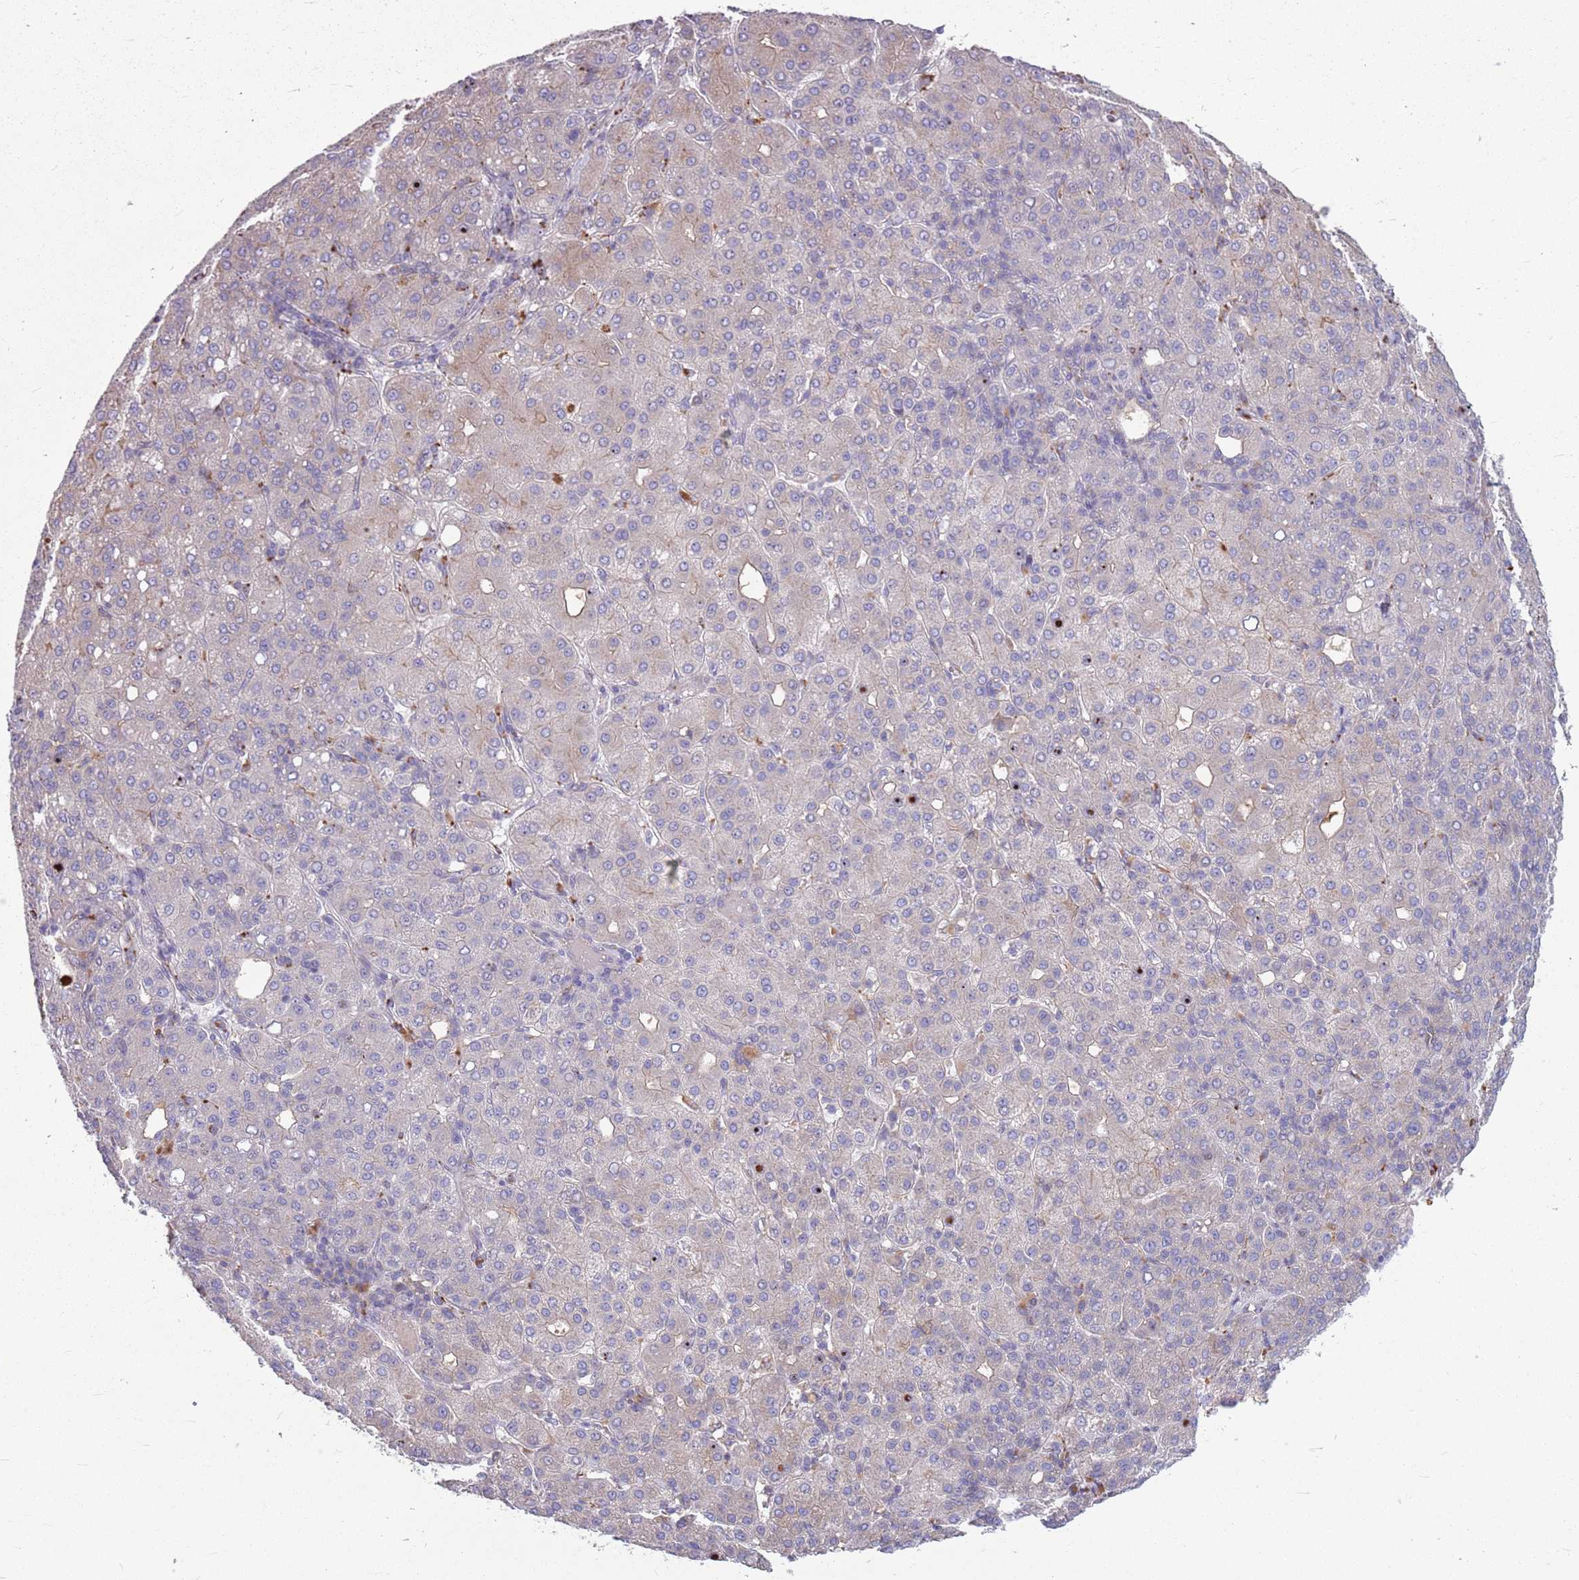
{"staining": {"intensity": "negative", "quantity": "none", "location": "none"}, "tissue": "liver cancer", "cell_type": "Tumor cells", "image_type": "cancer", "snomed": [{"axis": "morphology", "description": "Carcinoma, Hepatocellular, NOS"}, {"axis": "topography", "description": "Liver"}], "caption": "A high-resolution histopathology image shows immunohistochemistry (IHC) staining of liver hepatocellular carcinoma, which reveals no significant positivity in tumor cells.", "gene": "PPP1R27", "patient": {"sex": "male", "age": 65}}